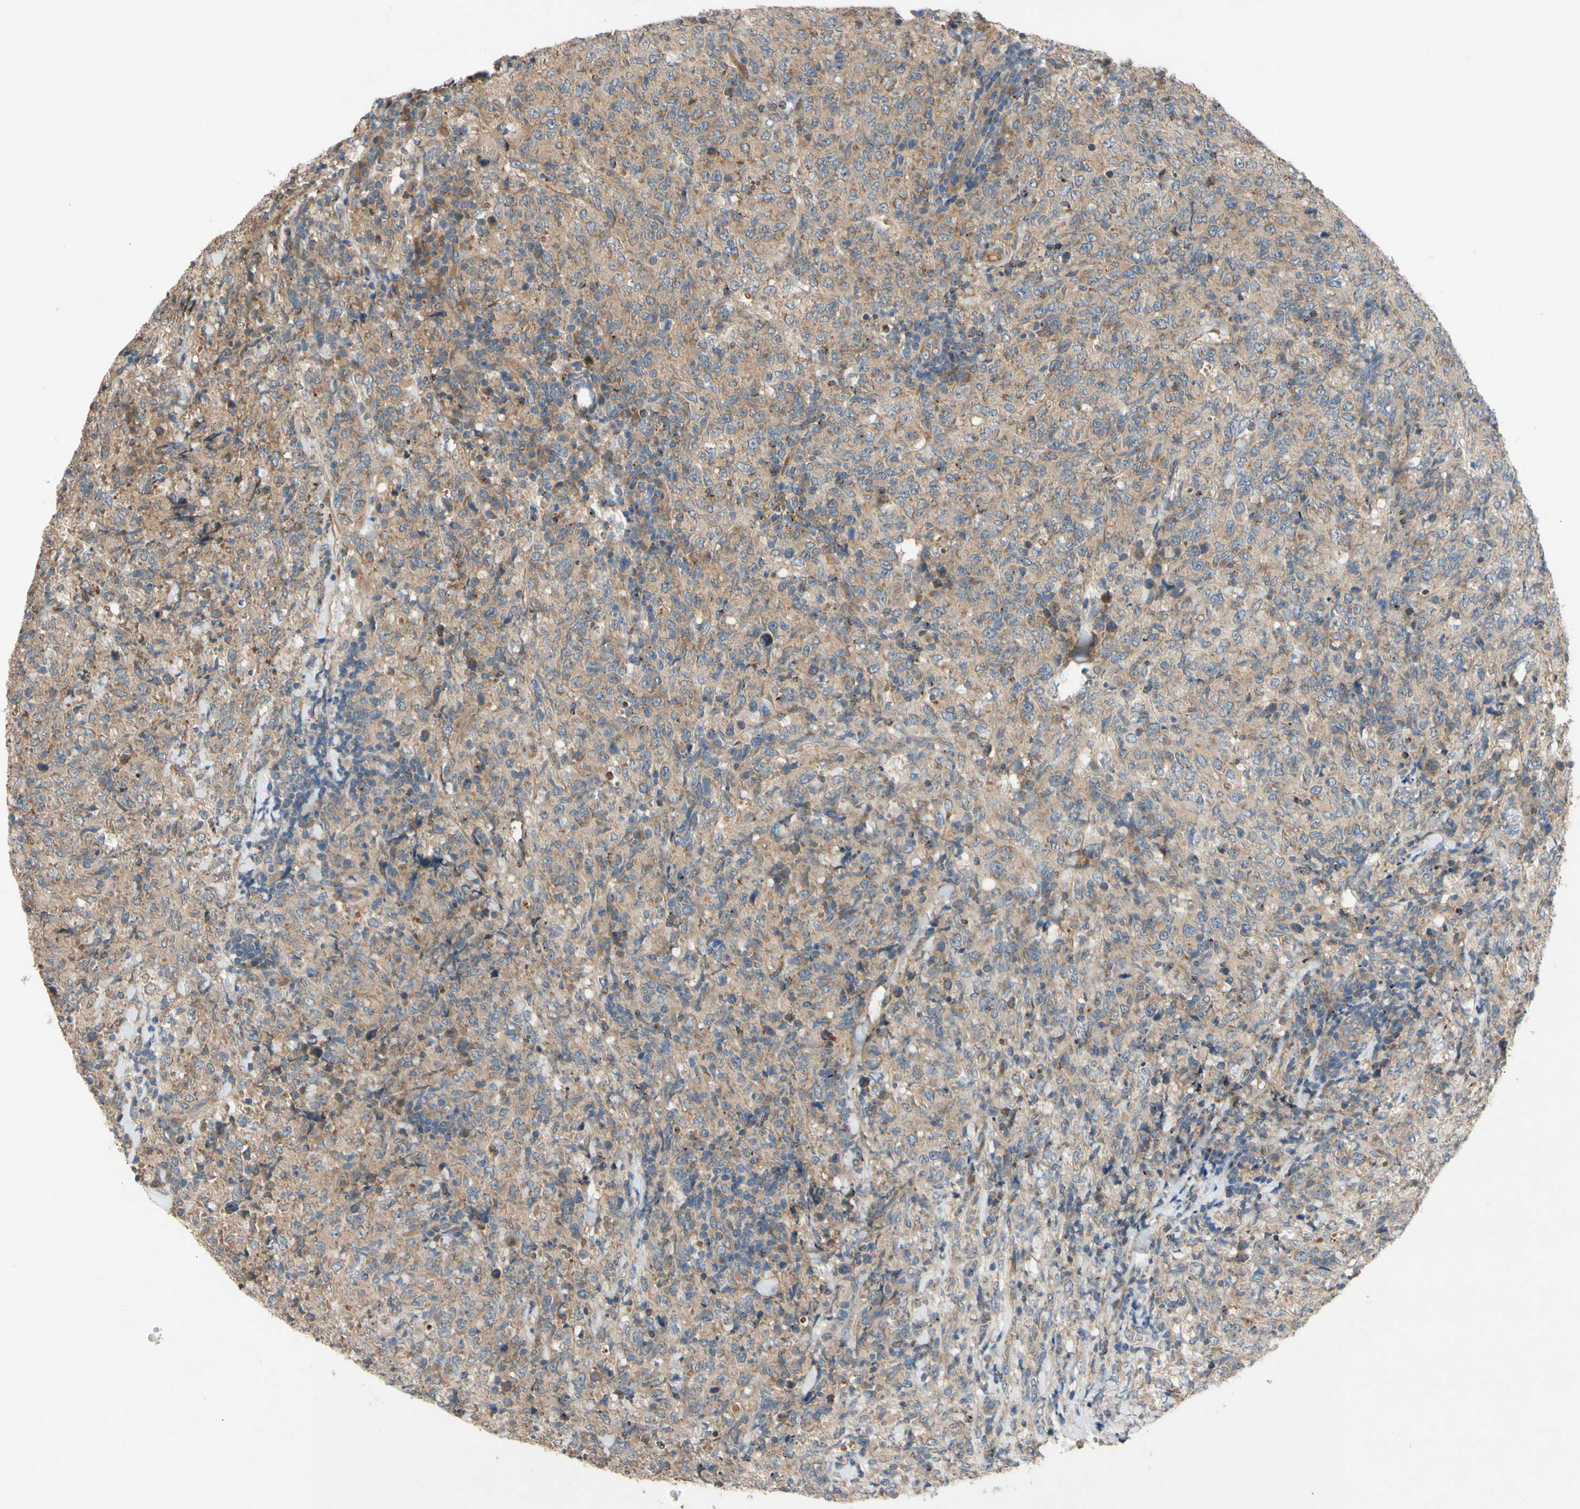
{"staining": {"intensity": "moderate", "quantity": ">75%", "location": "cytoplasmic/membranous"}, "tissue": "lymphoma", "cell_type": "Tumor cells", "image_type": "cancer", "snomed": [{"axis": "morphology", "description": "Malignant lymphoma, non-Hodgkin's type, High grade"}, {"axis": "topography", "description": "Tonsil"}], "caption": "The immunohistochemical stain labels moderate cytoplasmic/membranous staining in tumor cells of malignant lymphoma, non-Hodgkin's type (high-grade) tissue.", "gene": "MBTPS2", "patient": {"sex": "female", "age": 36}}